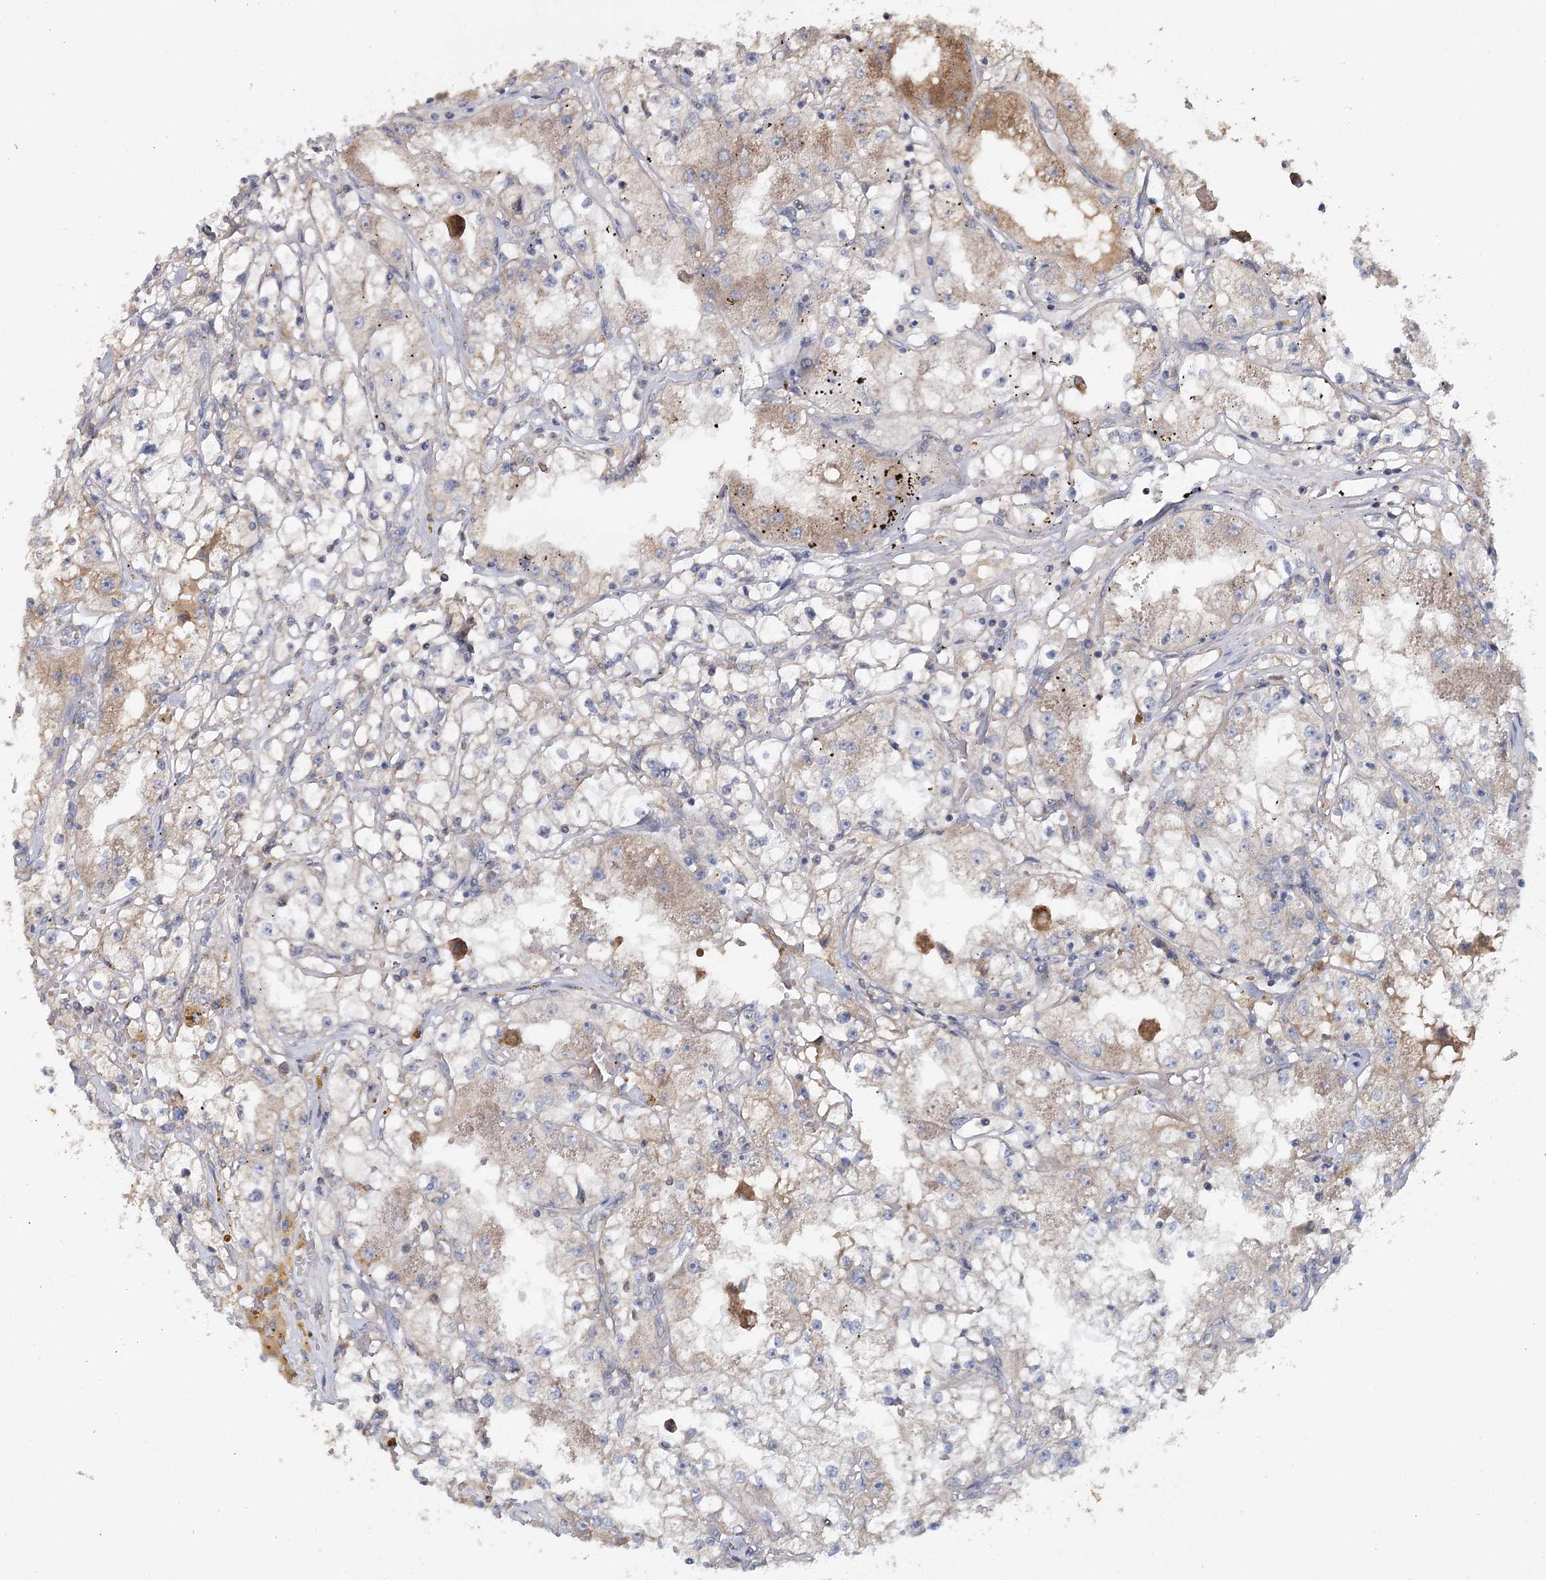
{"staining": {"intensity": "weak", "quantity": "<25%", "location": "cytoplasmic/membranous"}, "tissue": "renal cancer", "cell_type": "Tumor cells", "image_type": "cancer", "snomed": [{"axis": "morphology", "description": "Adenocarcinoma, NOS"}, {"axis": "topography", "description": "Kidney"}], "caption": "Renal cancer stained for a protein using IHC shows no staining tumor cells.", "gene": "MRPL44", "patient": {"sex": "male", "age": 56}}